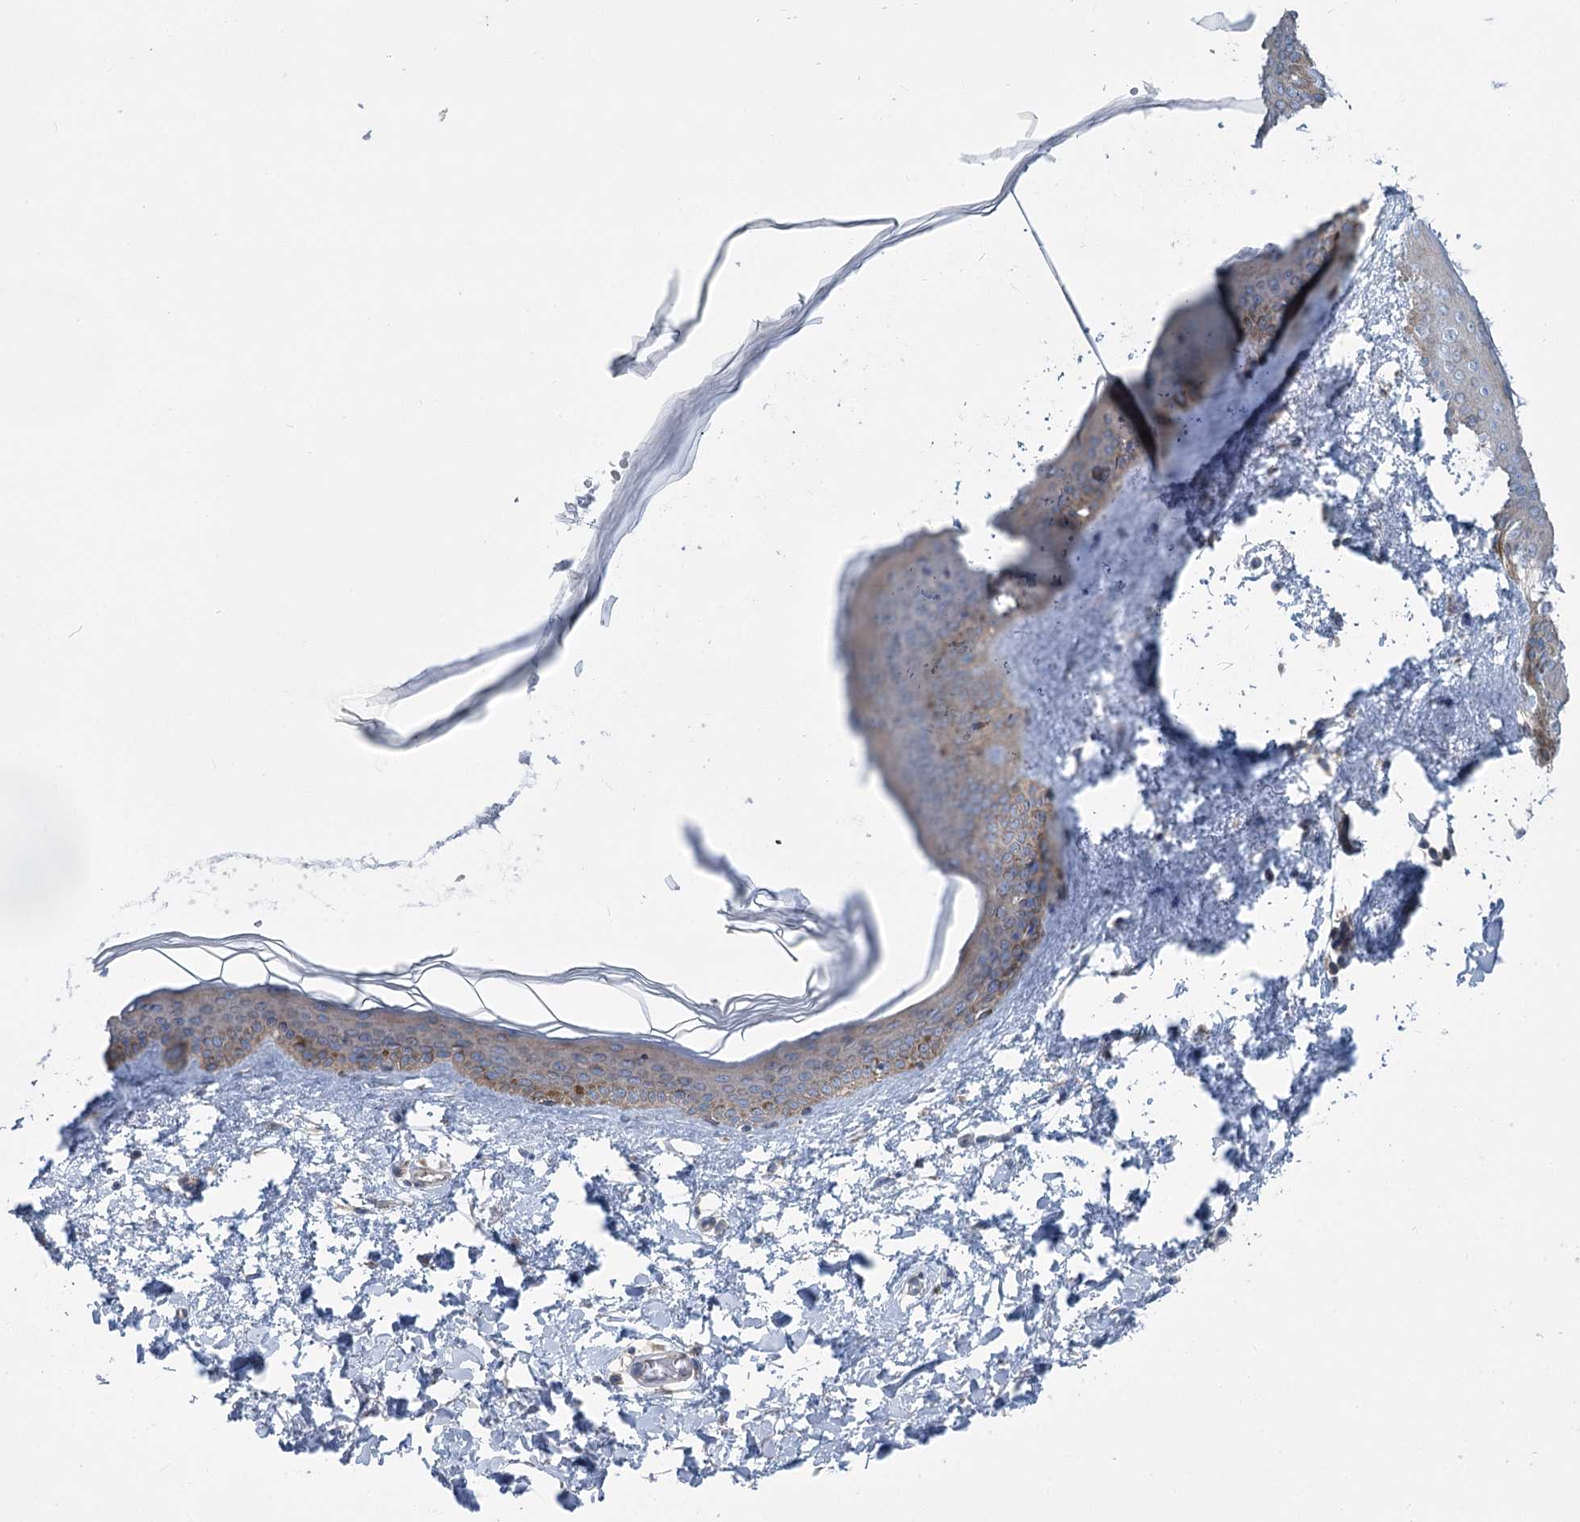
{"staining": {"intensity": "negative", "quantity": "none", "location": "none"}, "tissue": "skin", "cell_type": "Fibroblasts", "image_type": "normal", "snomed": [{"axis": "morphology", "description": "Normal tissue, NOS"}, {"axis": "topography", "description": "Skin"}], "caption": "Immunohistochemistry image of unremarkable skin: skin stained with DAB (3,3'-diaminobenzidine) reveals no significant protein expression in fibroblasts.", "gene": "MARK2", "patient": {"sex": "female", "age": 58}}